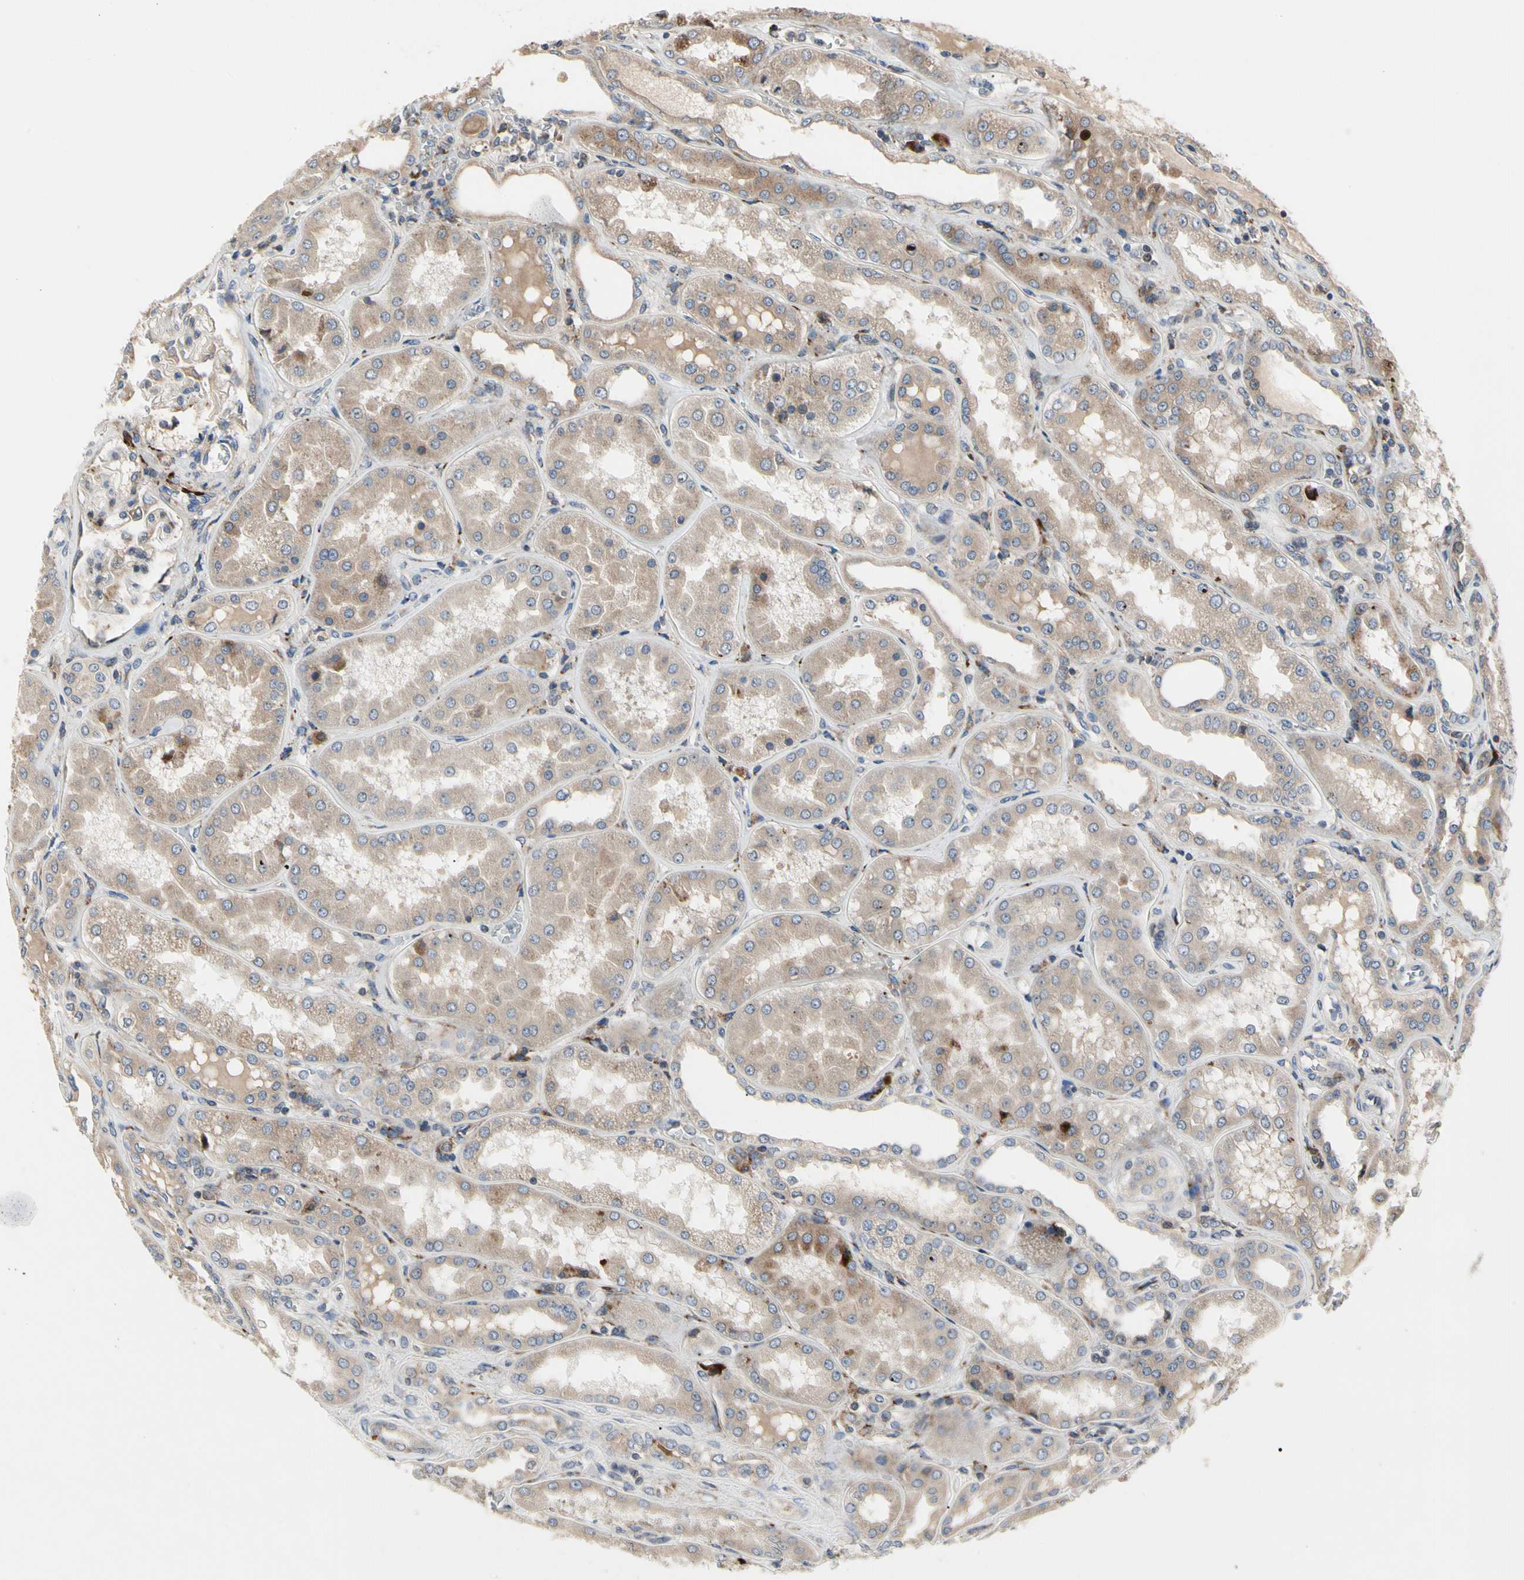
{"staining": {"intensity": "weak", "quantity": "25%-75%", "location": "cytoplasmic/membranous"}, "tissue": "kidney", "cell_type": "Cells in glomeruli", "image_type": "normal", "snomed": [{"axis": "morphology", "description": "Normal tissue, NOS"}, {"axis": "topography", "description": "Kidney"}], "caption": "Kidney was stained to show a protein in brown. There is low levels of weak cytoplasmic/membranous positivity in about 25%-75% of cells in glomeruli. The protein is shown in brown color, while the nuclei are stained blue.", "gene": "MMEL1", "patient": {"sex": "female", "age": 56}}